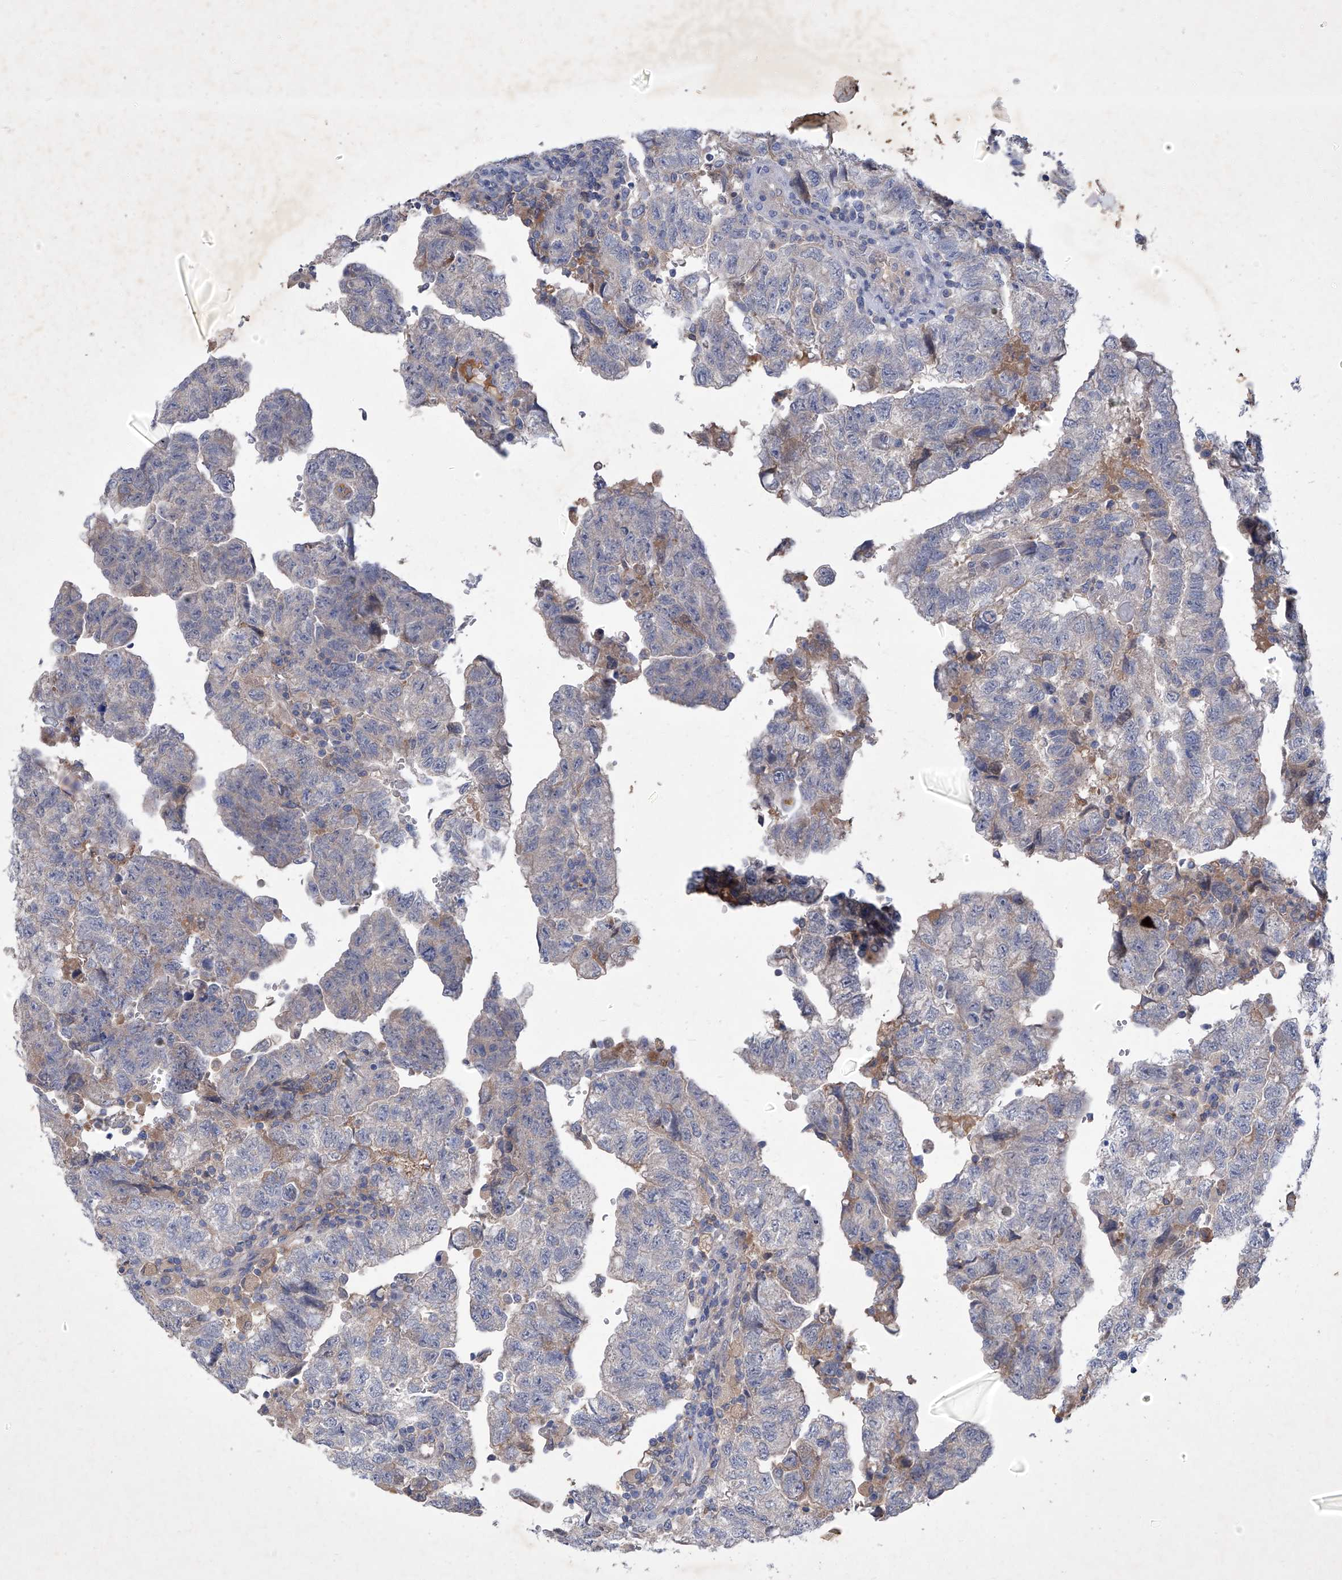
{"staining": {"intensity": "negative", "quantity": "none", "location": "none"}, "tissue": "testis cancer", "cell_type": "Tumor cells", "image_type": "cancer", "snomed": [{"axis": "morphology", "description": "Carcinoma, Embryonal, NOS"}, {"axis": "topography", "description": "Testis"}], "caption": "Immunohistochemistry (IHC) histopathology image of neoplastic tissue: embryonal carcinoma (testis) stained with DAB displays no significant protein staining in tumor cells. Nuclei are stained in blue.", "gene": "SBK2", "patient": {"sex": "male", "age": 36}}